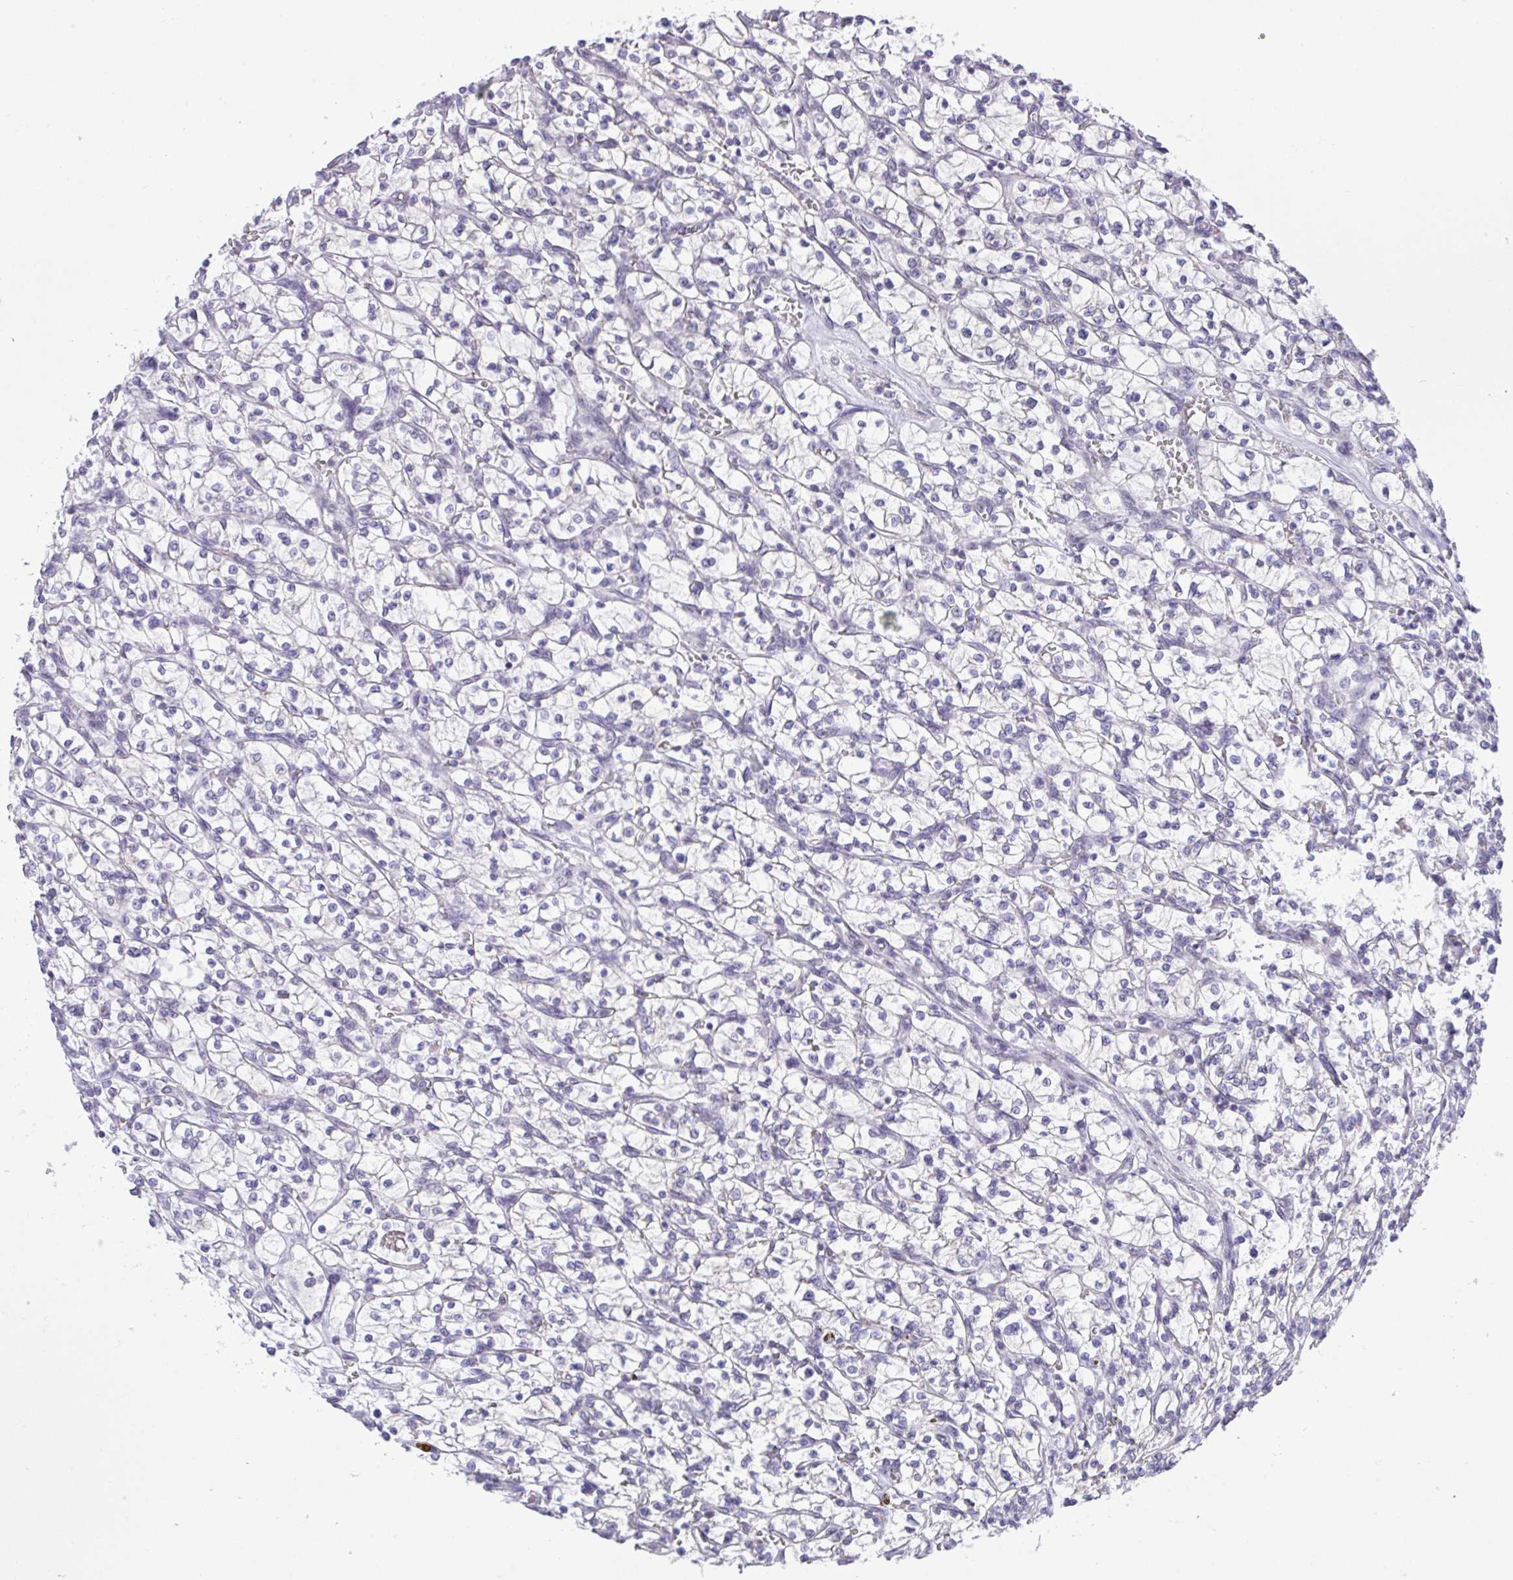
{"staining": {"intensity": "negative", "quantity": "none", "location": "none"}, "tissue": "renal cancer", "cell_type": "Tumor cells", "image_type": "cancer", "snomed": [{"axis": "morphology", "description": "Adenocarcinoma, NOS"}, {"axis": "topography", "description": "Kidney"}], "caption": "This is an IHC photomicrograph of renal cancer (adenocarcinoma). There is no staining in tumor cells.", "gene": "PYCR2", "patient": {"sex": "female", "age": 64}}